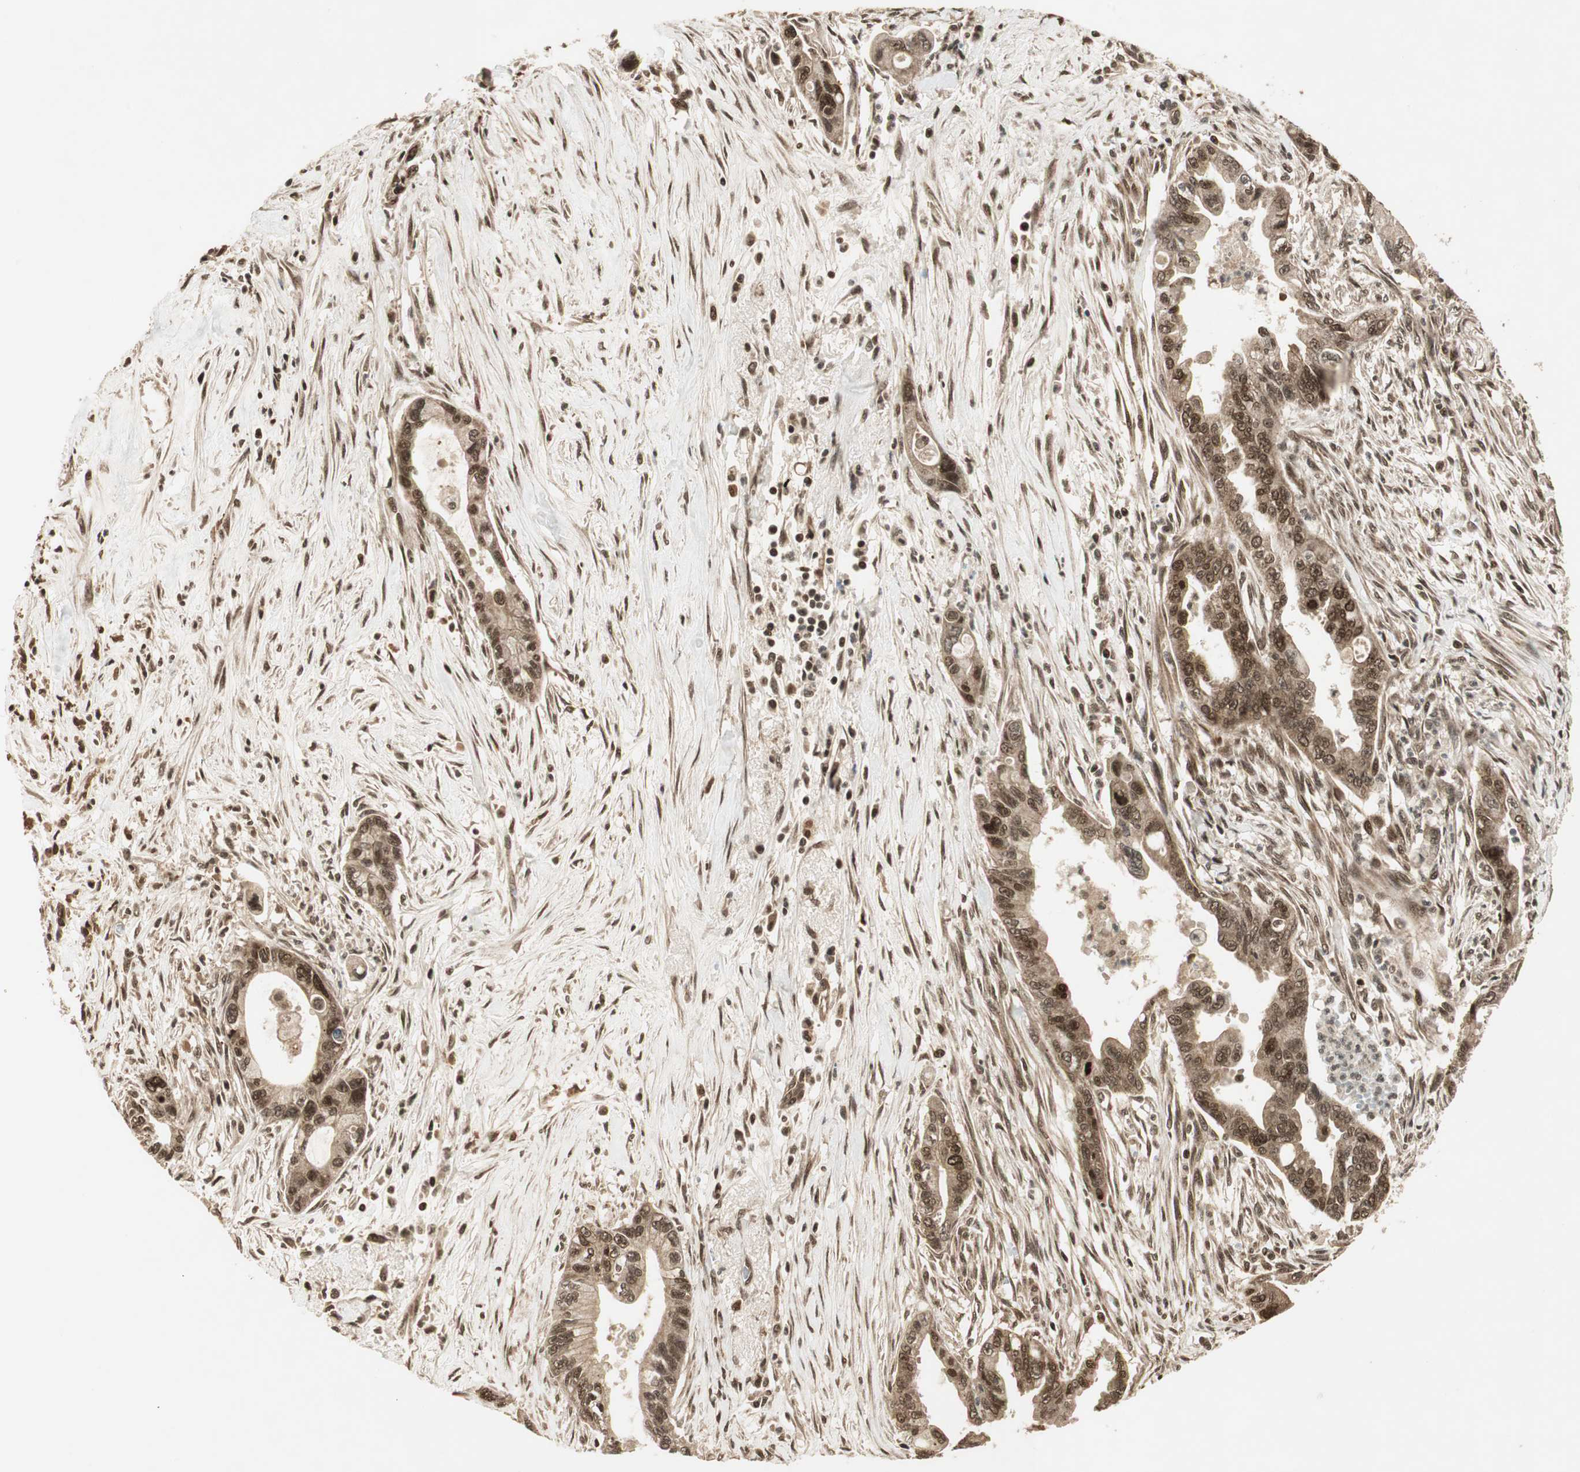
{"staining": {"intensity": "moderate", "quantity": ">75%", "location": "cytoplasmic/membranous,nuclear"}, "tissue": "pancreatic cancer", "cell_type": "Tumor cells", "image_type": "cancer", "snomed": [{"axis": "morphology", "description": "Adenocarcinoma, NOS"}, {"axis": "topography", "description": "Pancreas"}], "caption": "The immunohistochemical stain labels moderate cytoplasmic/membranous and nuclear staining in tumor cells of adenocarcinoma (pancreatic) tissue.", "gene": "RPA3", "patient": {"sex": "male", "age": 70}}